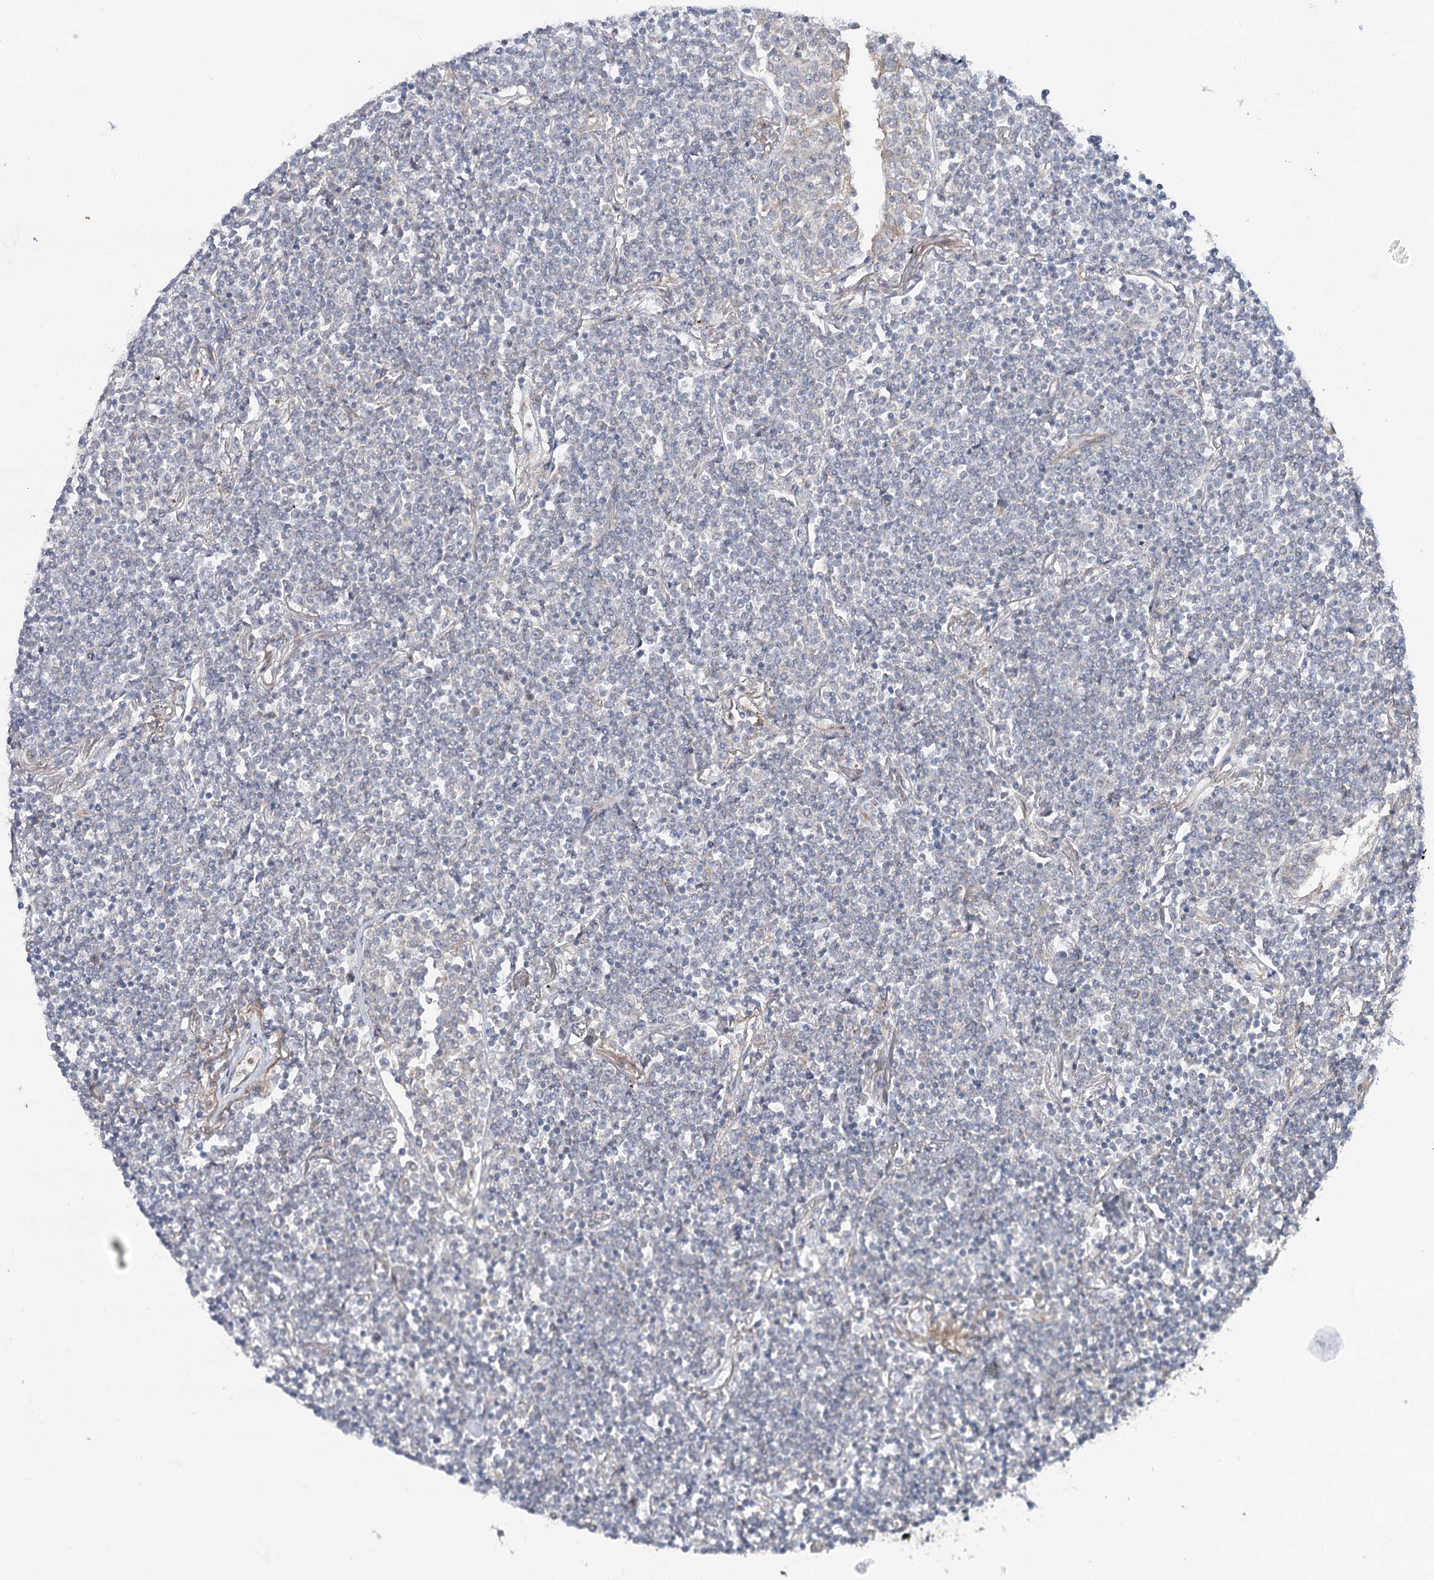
{"staining": {"intensity": "negative", "quantity": "none", "location": "none"}, "tissue": "lymphoma", "cell_type": "Tumor cells", "image_type": "cancer", "snomed": [{"axis": "morphology", "description": "Malignant lymphoma, non-Hodgkin's type, Low grade"}, {"axis": "topography", "description": "Lung"}], "caption": "Histopathology image shows no significant protein staining in tumor cells of low-grade malignant lymphoma, non-Hodgkin's type.", "gene": "SCN11A", "patient": {"sex": "female", "age": 71}}